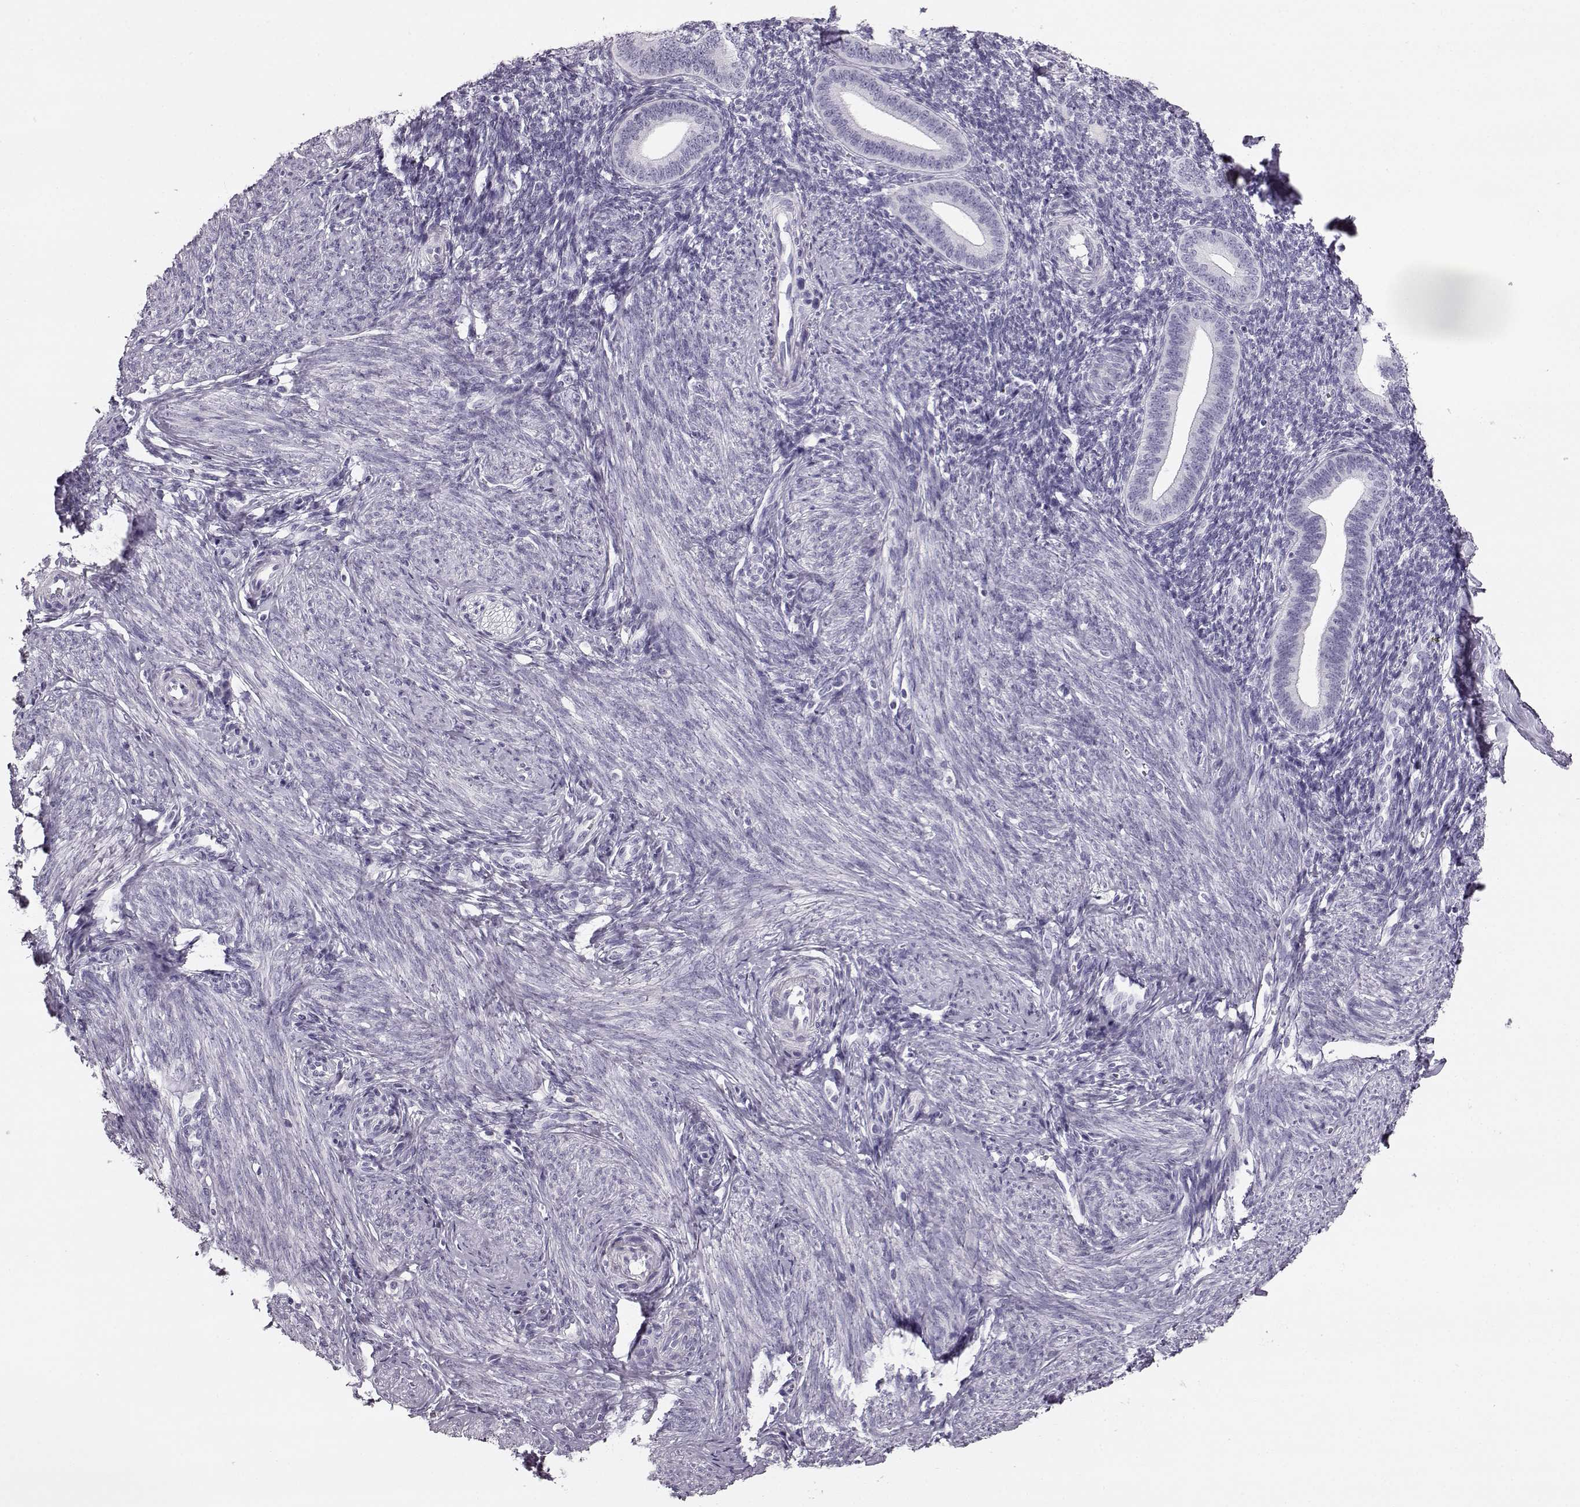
{"staining": {"intensity": "negative", "quantity": "none", "location": "none"}, "tissue": "endometrium", "cell_type": "Cells in endometrial stroma", "image_type": "normal", "snomed": [{"axis": "morphology", "description": "Normal tissue, NOS"}, {"axis": "topography", "description": "Endometrium"}], "caption": "The immunohistochemistry (IHC) histopathology image has no significant expression in cells in endometrial stroma of endometrium. (DAB IHC visualized using brightfield microscopy, high magnification).", "gene": "BFSP2", "patient": {"sex": "female", "age": 40}}